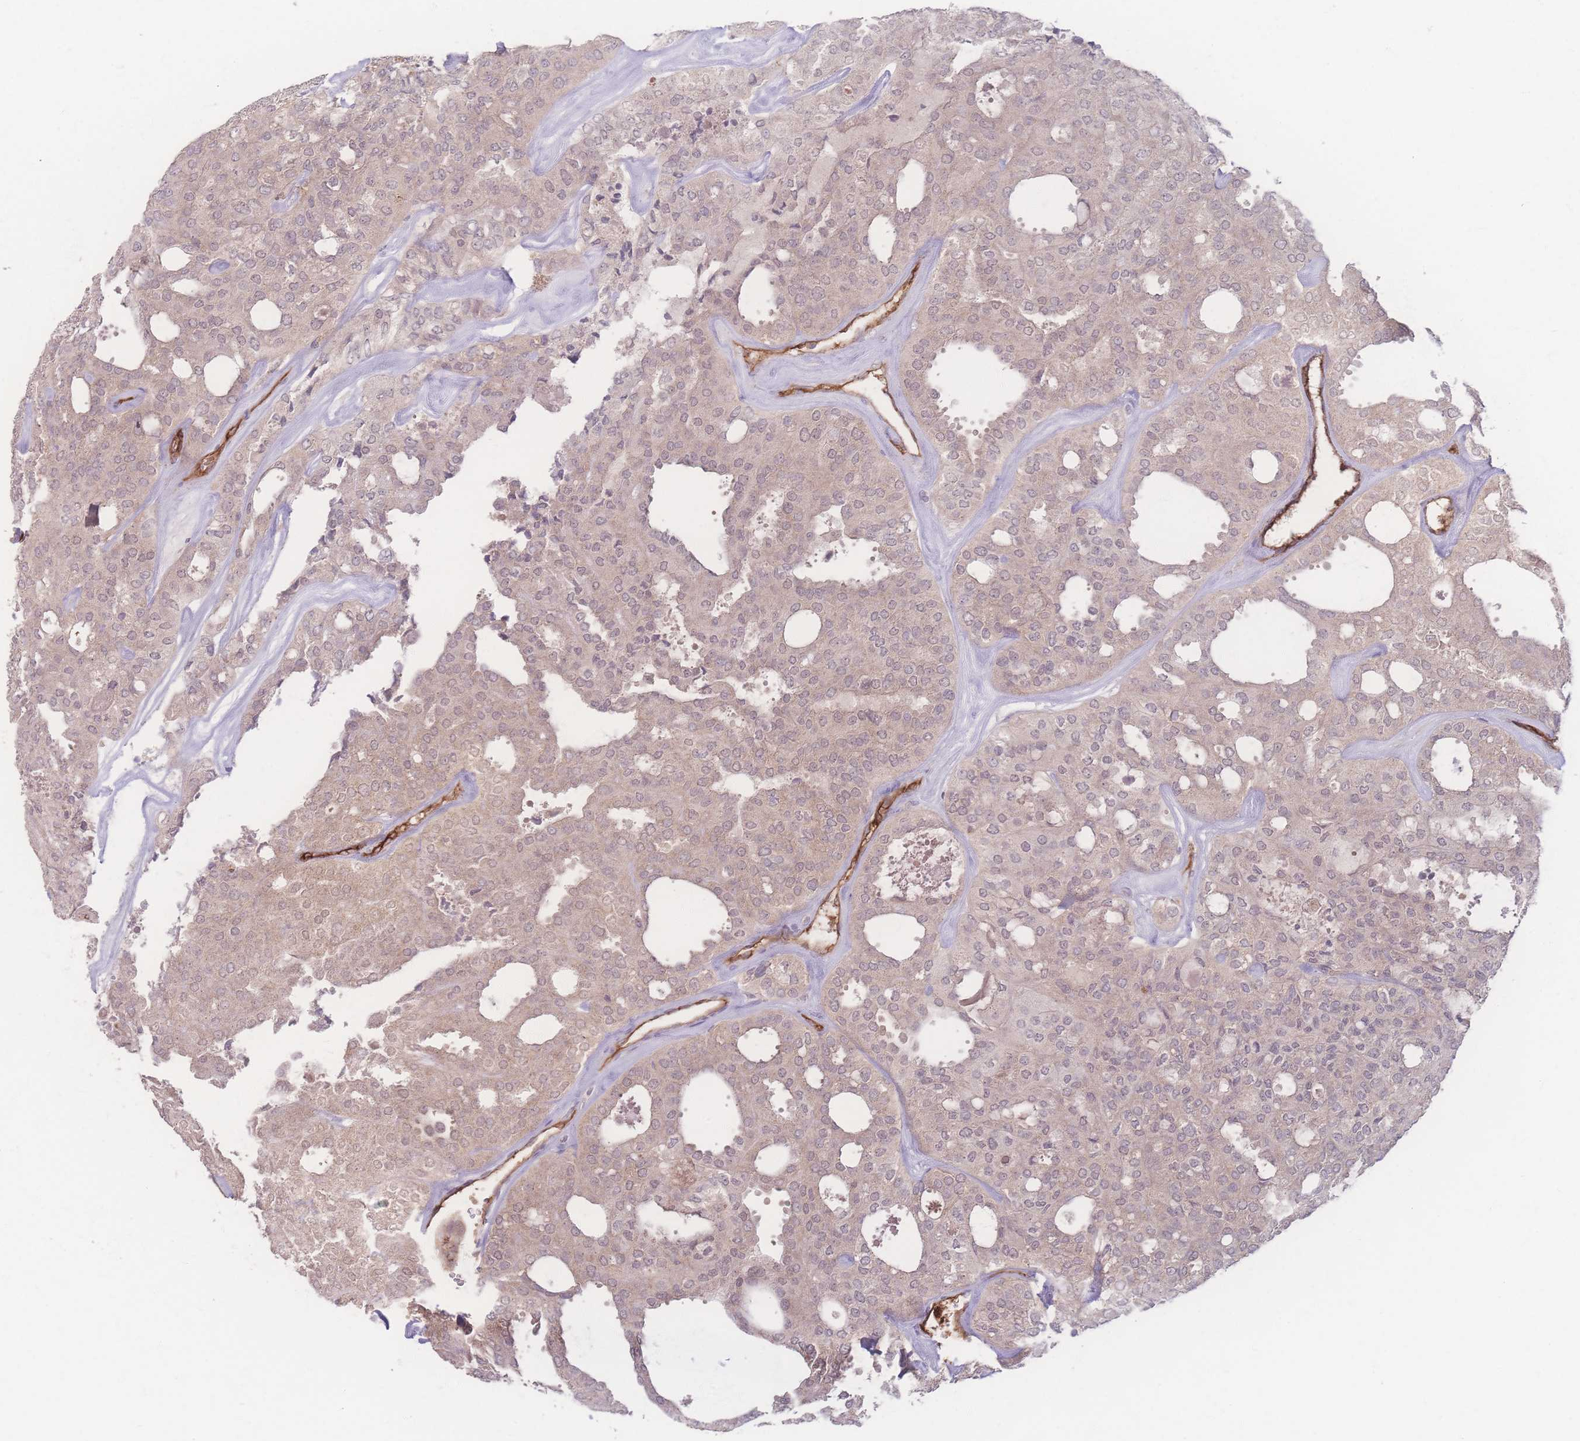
{"staining": {"intensity": "weak", "quantity": ">75%", "location": "cytoplasmic/membranous"}, "tissue": "thyroid cancer", "cell_type": "Tumor cells", "image_type": "cancer", "snomed": [{"axis": "morphology", "description": "Follicular adenoma carcinoma, NOS"}, {"axis": "topography", "description": "Thyroid gland"}], "caption": "Approximately >75% of tumor cells in thyroid cancer (follicular adenoma carcinoma) reveal weak cytoplasmic/membranous protein staining as visualized by brown immunohistochemical staining.", "gene": "INSR", "patient": {"sex": "male", "age": 75}}